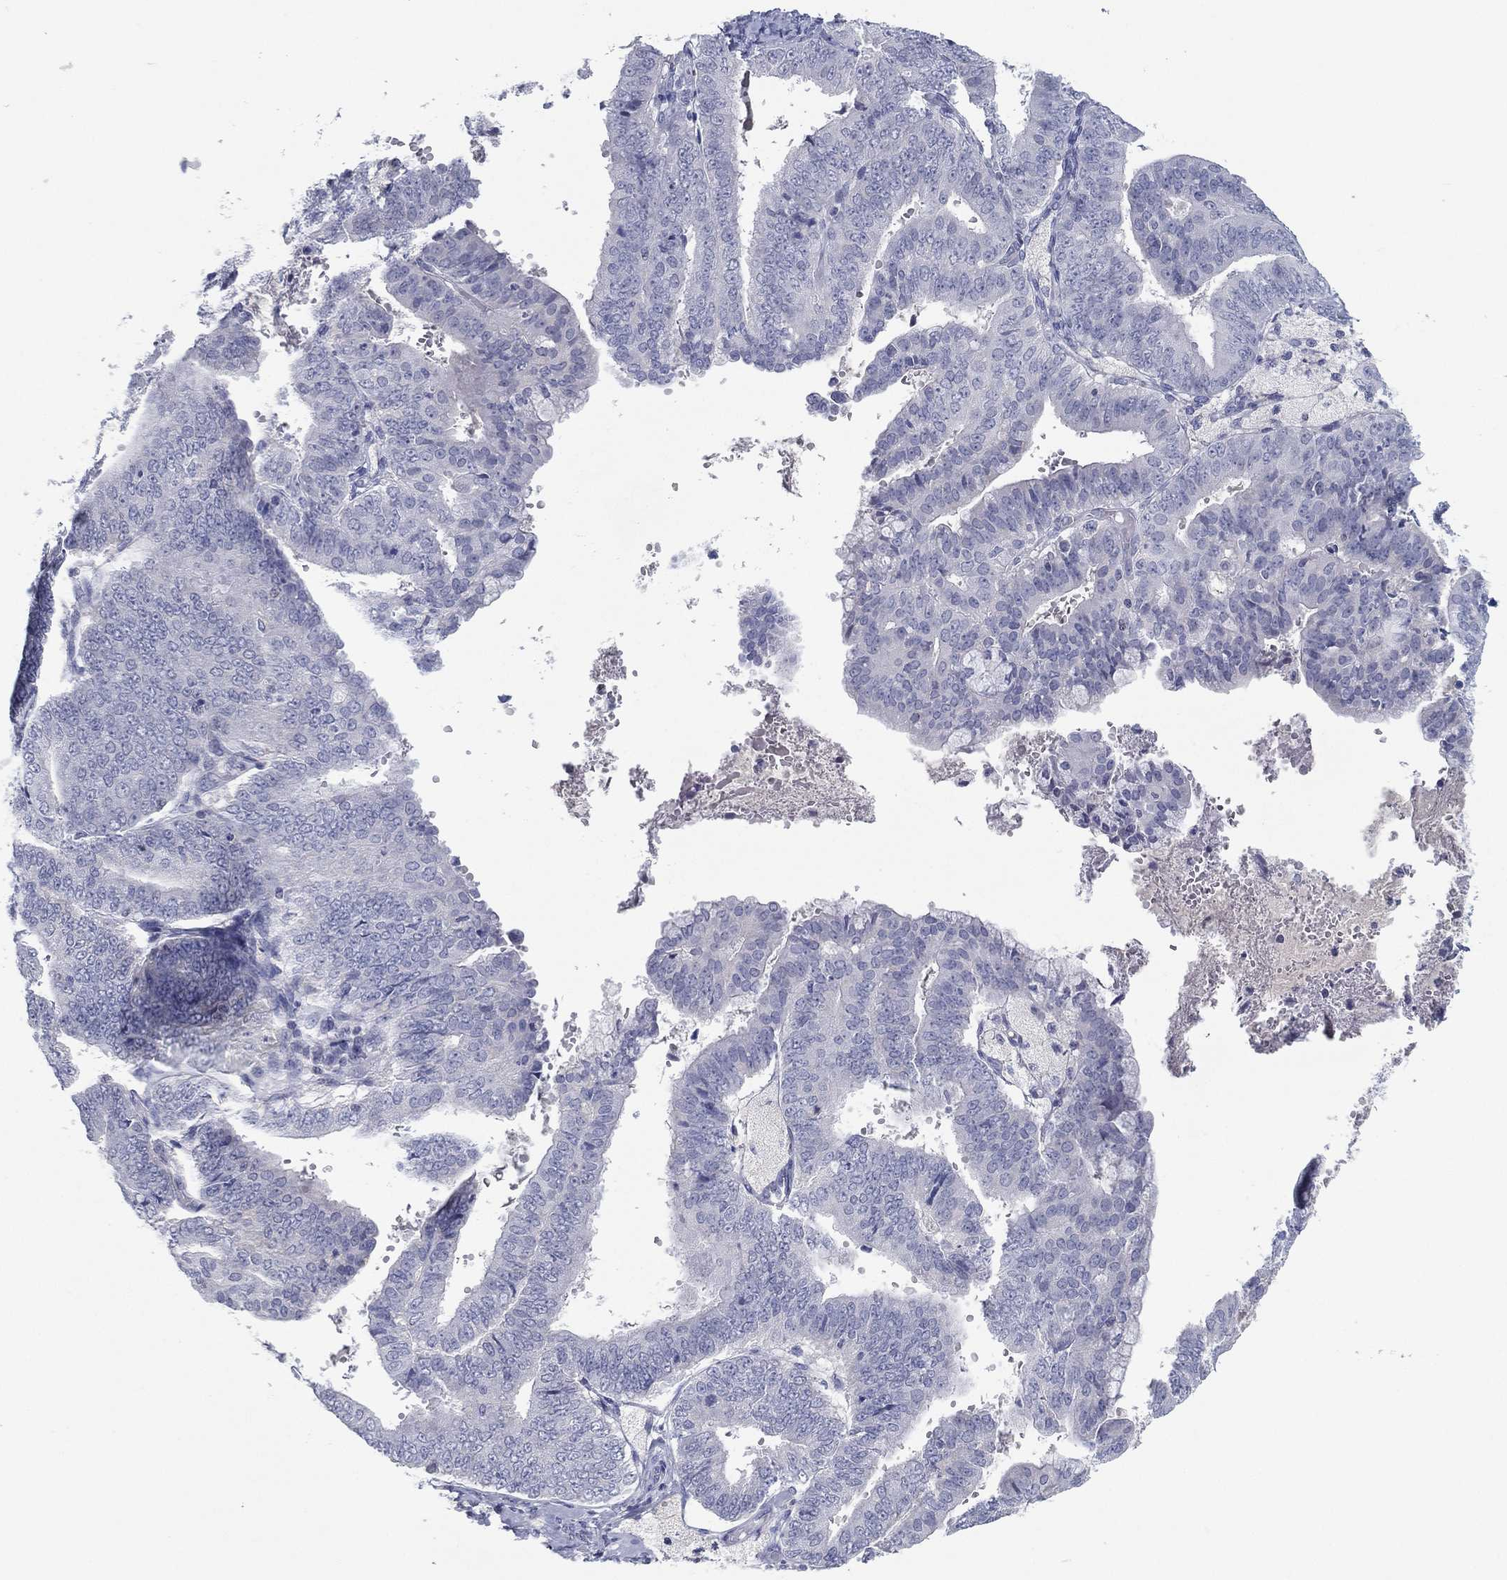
{"staining": {"intensity": "negative", "quantity": "none", "location": "none"}, "tissue": "endometrial cancer", "cell_type": "Tumor cells", "image_type": "cancer", "snomed": [{"axis": "morphology", "description": "Adenocarcinoma, NOS"}, {"axis": "topography", "description": "Endometrium"}], "caption": "IHC histopathology image of adenocarcinoma (endometrial) stained for a protein (brown), which shows no staining in tumor cells.", "gene": "CPT1B", "patient": {"sex": "female", "age": 63}}